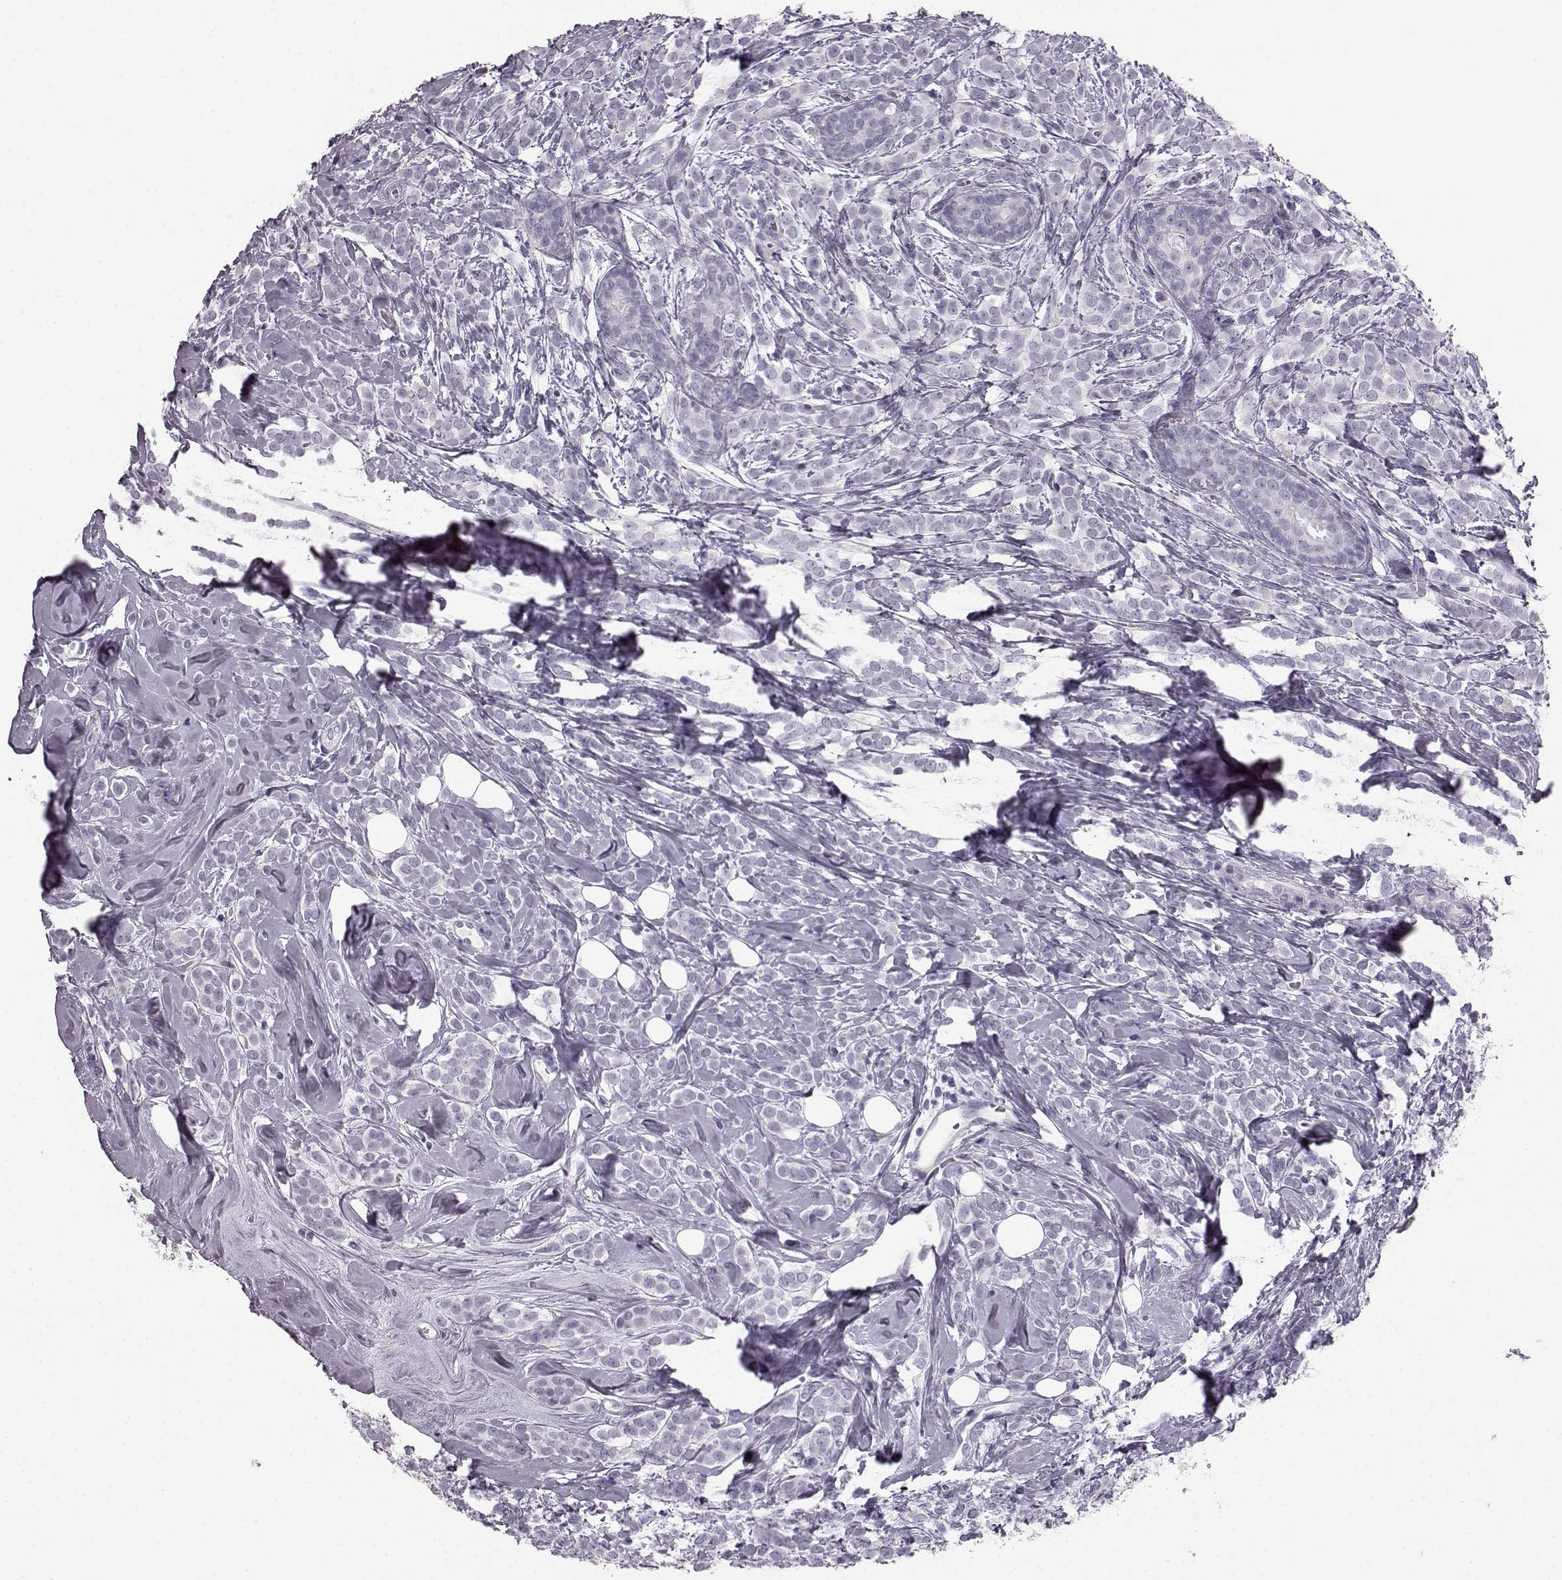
{"staining": {"intensity": "negative", "quantity": "none", "location": "none"}, "tissue": "breast cancer", "cell_type": "Tumor cells", "image_type": "cancer", "snomed": [{"axis": "morphology", "description": "Lobular carcinoma"}, {"axis": "topography", "description": "Breast"}], "caption": "Histopathology image shows no significant protein positivity in tumor cells of breast cancer (lobular carcinoma).", "gene": "BFSP2", "patient": {"sex": "female", "age": 49}}